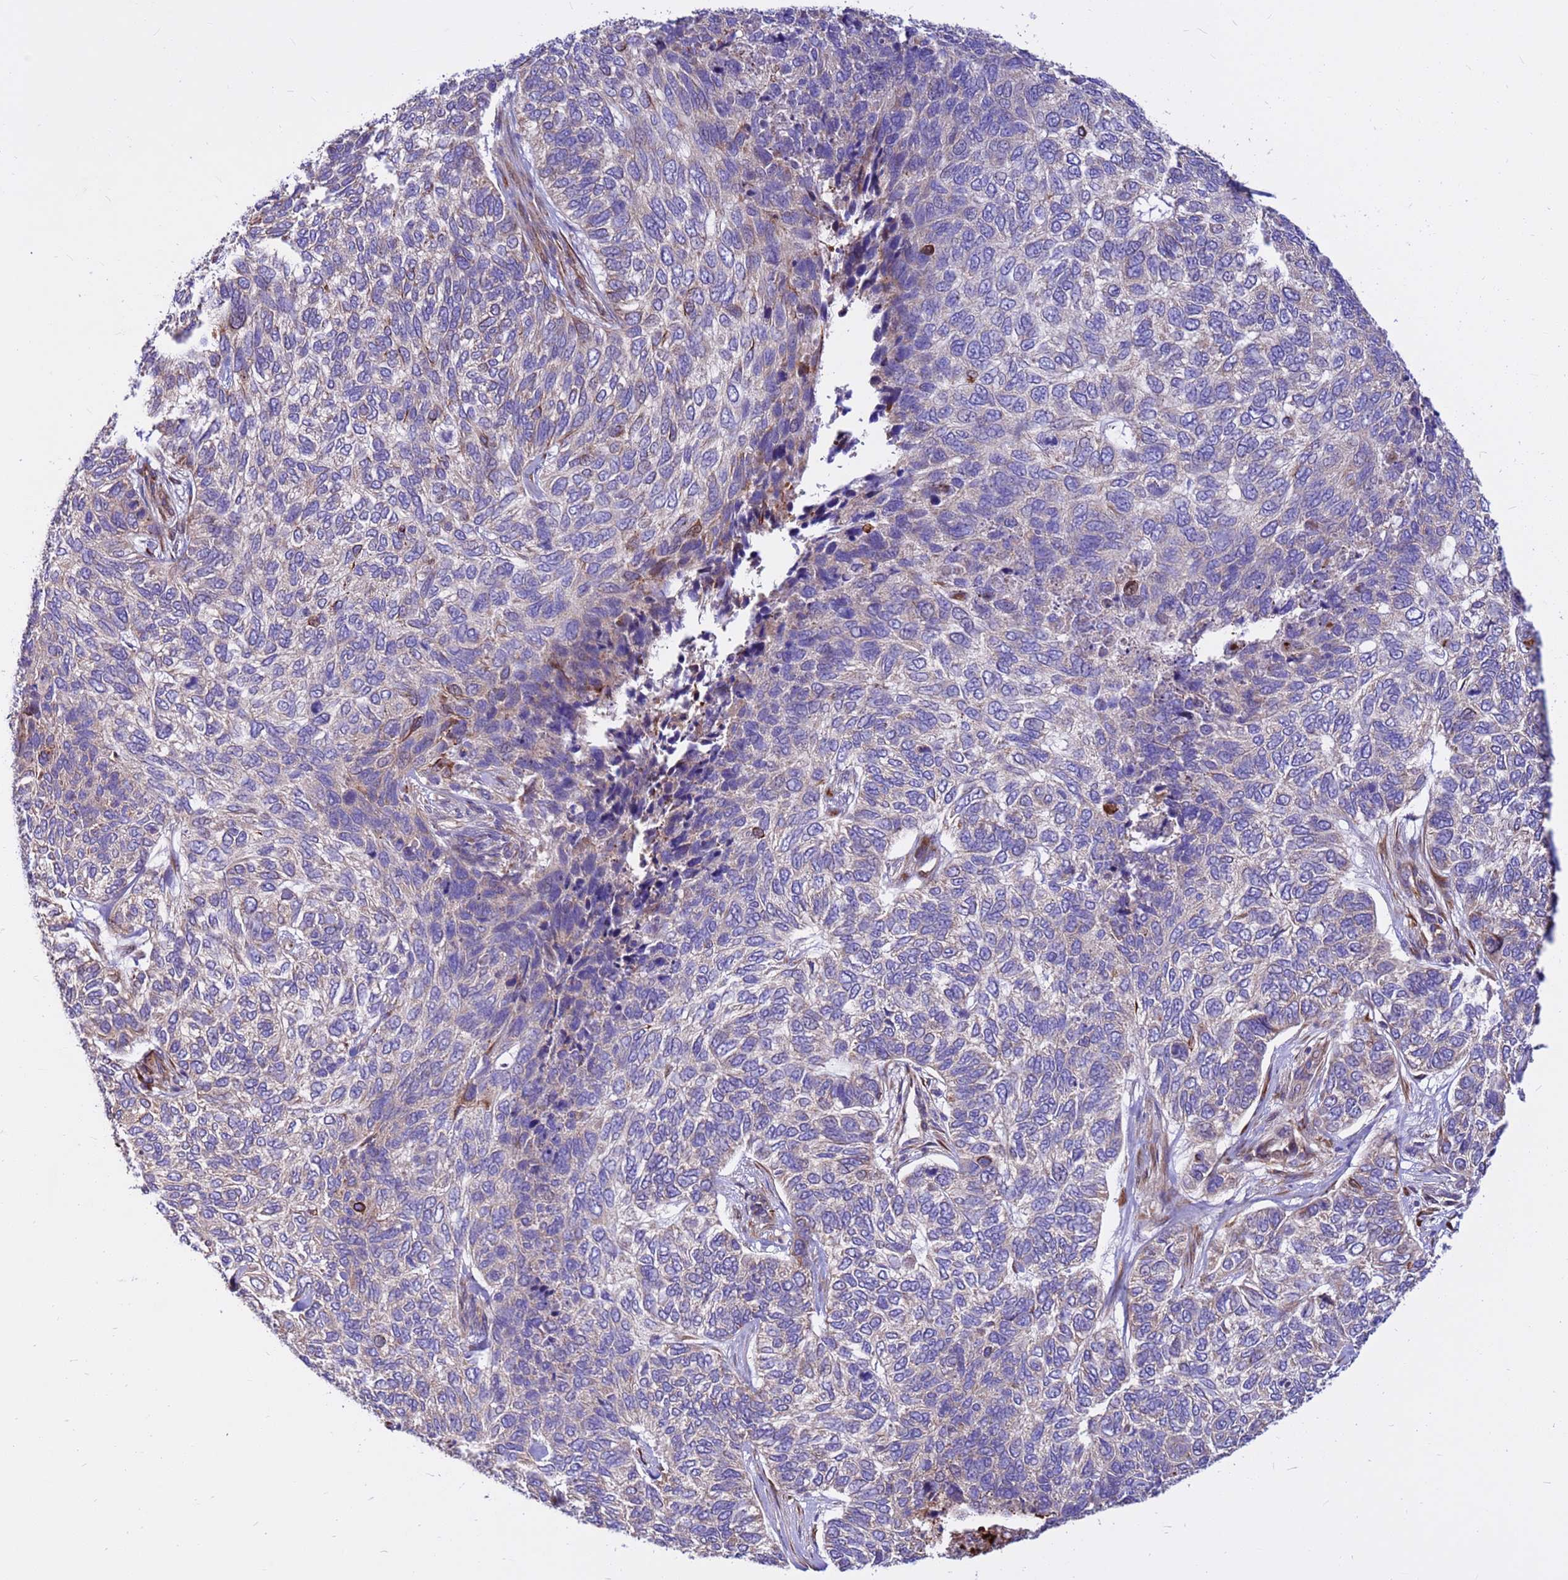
{"staining": {"intensity": "negative", "quantity": "none", "location": "none"}, "tissue": "skin cancer", "cell_type": "Tumor cells", "image_type": "cancer", "snomed": [{"axis": "morphology", "description": "Basal cell carcinoma"}, {"axis": "topography", "description": "Skin"}], "caption": "High magnification brightfield microscopy of skin cancer stained with DAB (brown) and counterstained with hematoxylin (blue): tumor cells show no significant staining.", "gene": "ZNF669", "patient": {"sex": "female", "age": 65}}